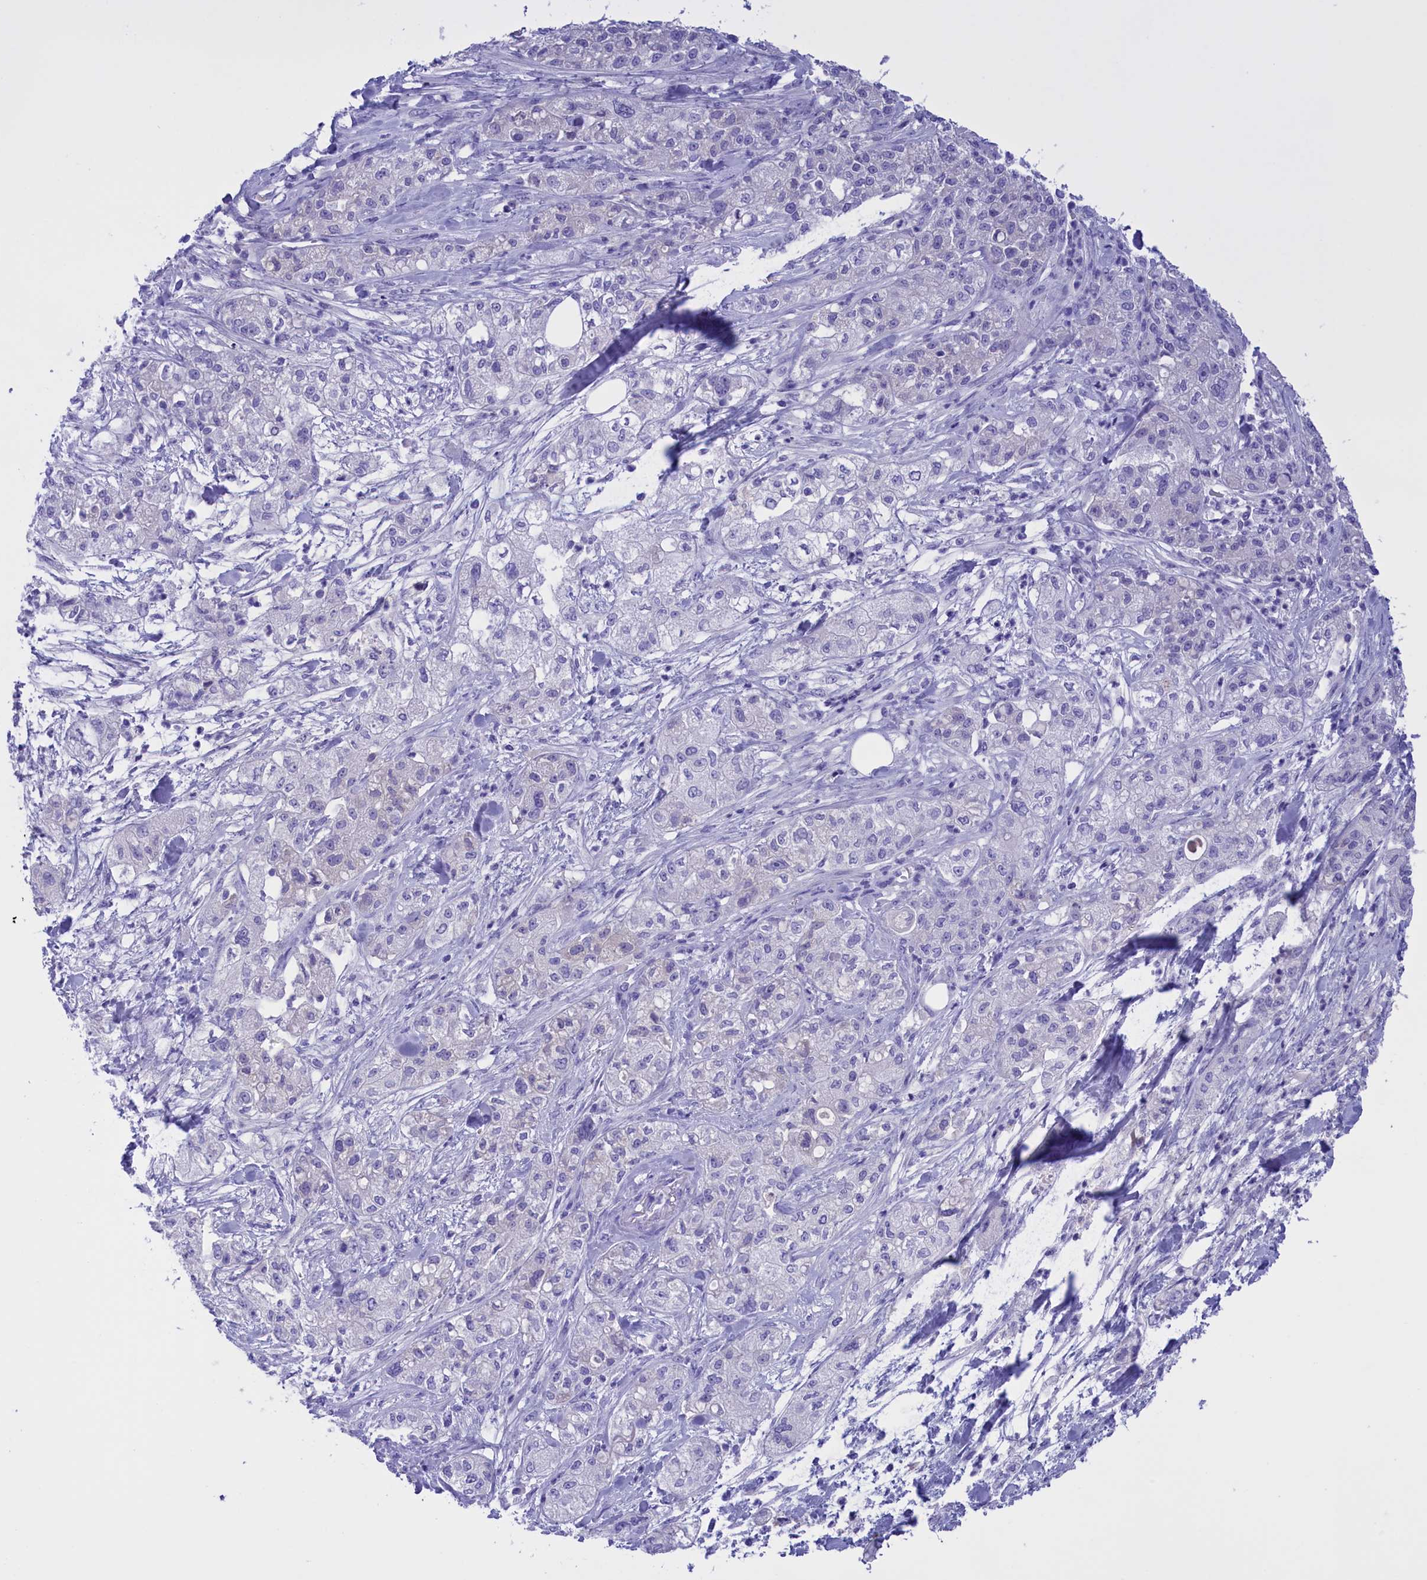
{"staining": {"intensity": "negative", "quantity": "none", "location": "none"}, "tissue": "pancreatic cancer", "cell_type": "Tumor cells", "image_type": "cancer", "snomed": [{"axis": "morphology", "description": "Adenocarcinoma, NOS"}, {"axis": "topography", "description": "Pancreas"}], "caption": "Human pancreatic adenocarcinoma stained for a protein using immunohistochemistry (IHC) displays no staining in tumor cells.", "gene": "PROK2", "patient": {"sex": "female", "age": 78}}